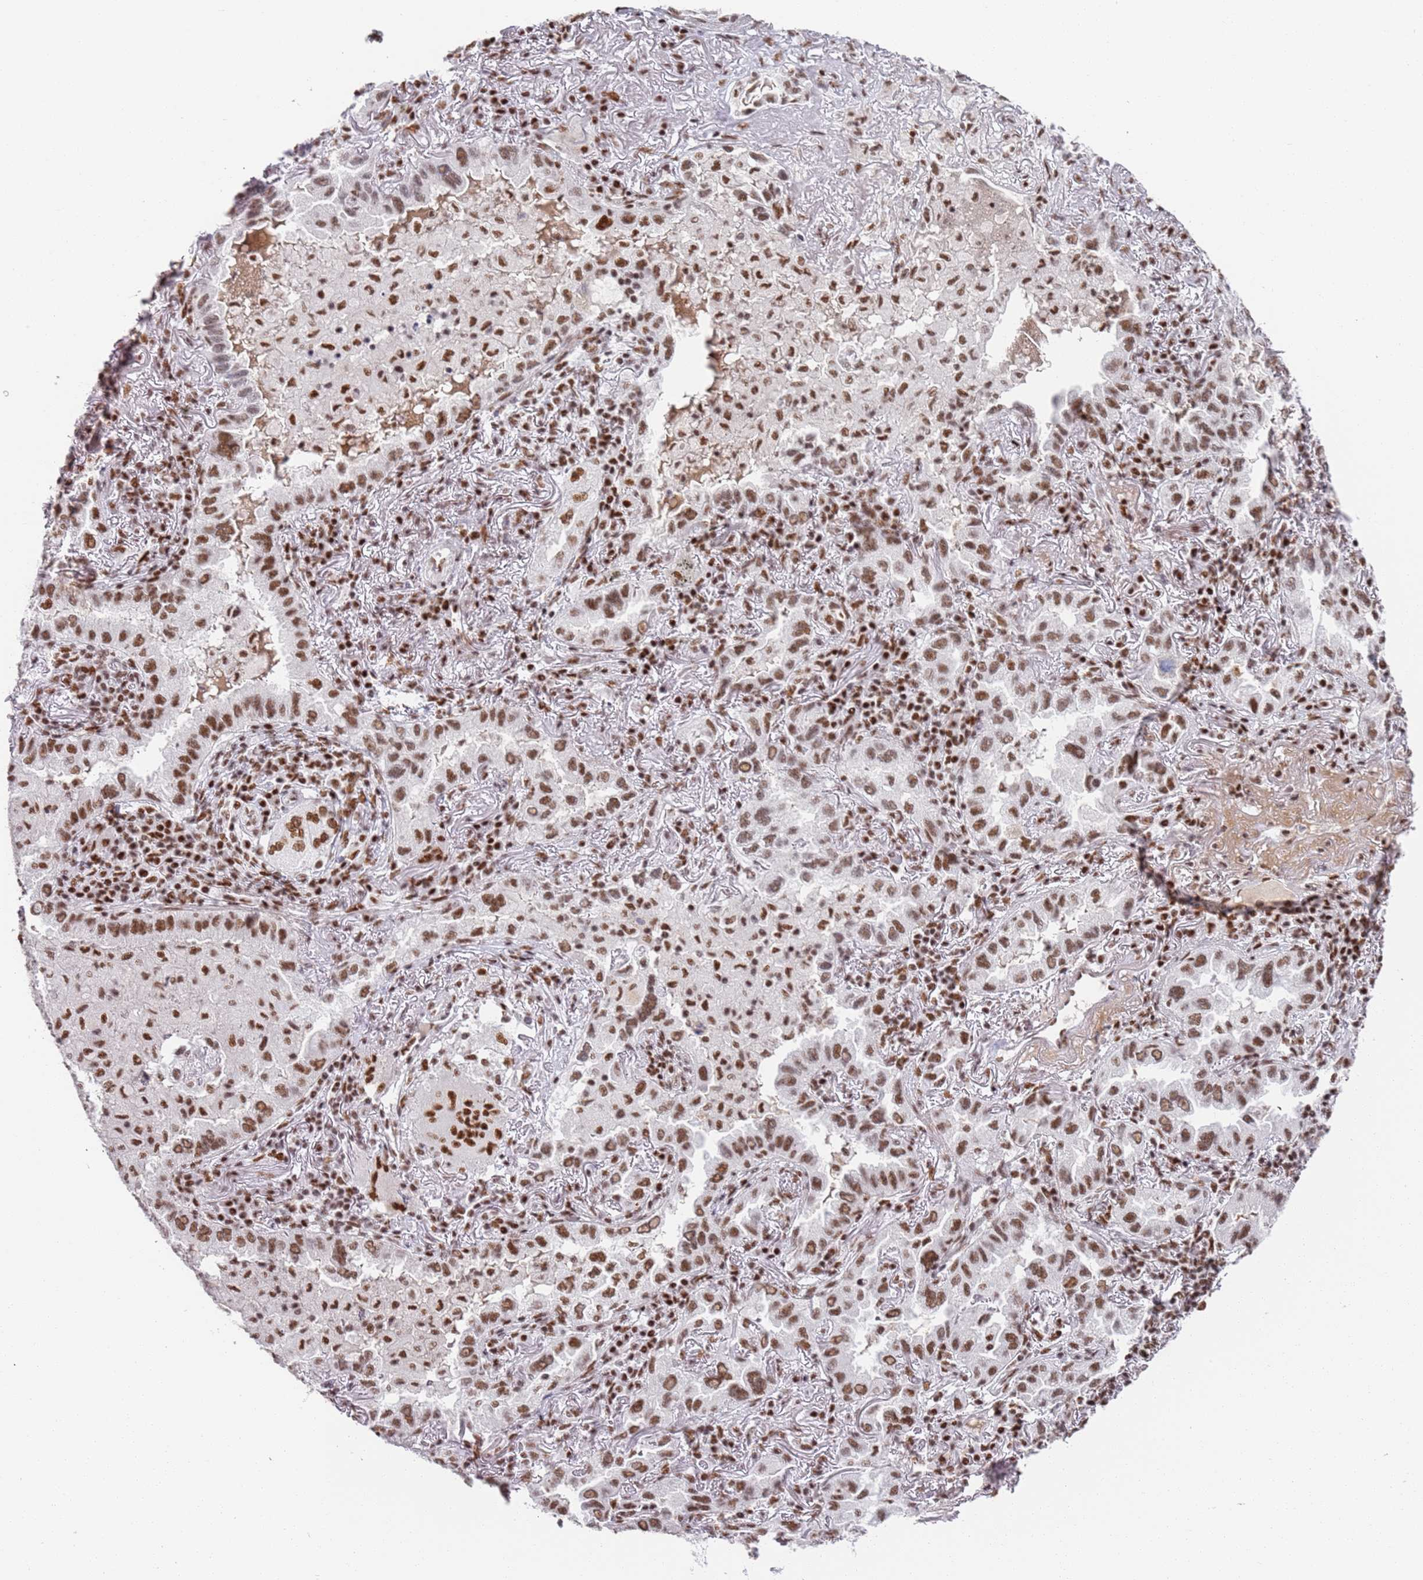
{"staining": {"intensity": "strong", "quantity": ">75%", "location": "nuclear"}, "tissue": "lung cancer", "cell_type": "Tumor cells", "image_type": "cancer", "snomed": [{"axis": "morphology", "description": "Adenocarcinoma, NOS"}, {"axis": "topography", "description": "Lung"}], "caption": "A brown stain labels strong nuclear positivity of a protein in adenocarcinoma (lung) tumor cells. The staining was performed using DAB (3,3'-diaminobenzidine), with brown indicating positive protein expression. Nuclei are stained blue with hematoxylin.", "gene": "AKAP8L", "patient": {"sex": "female", "age": 69}}